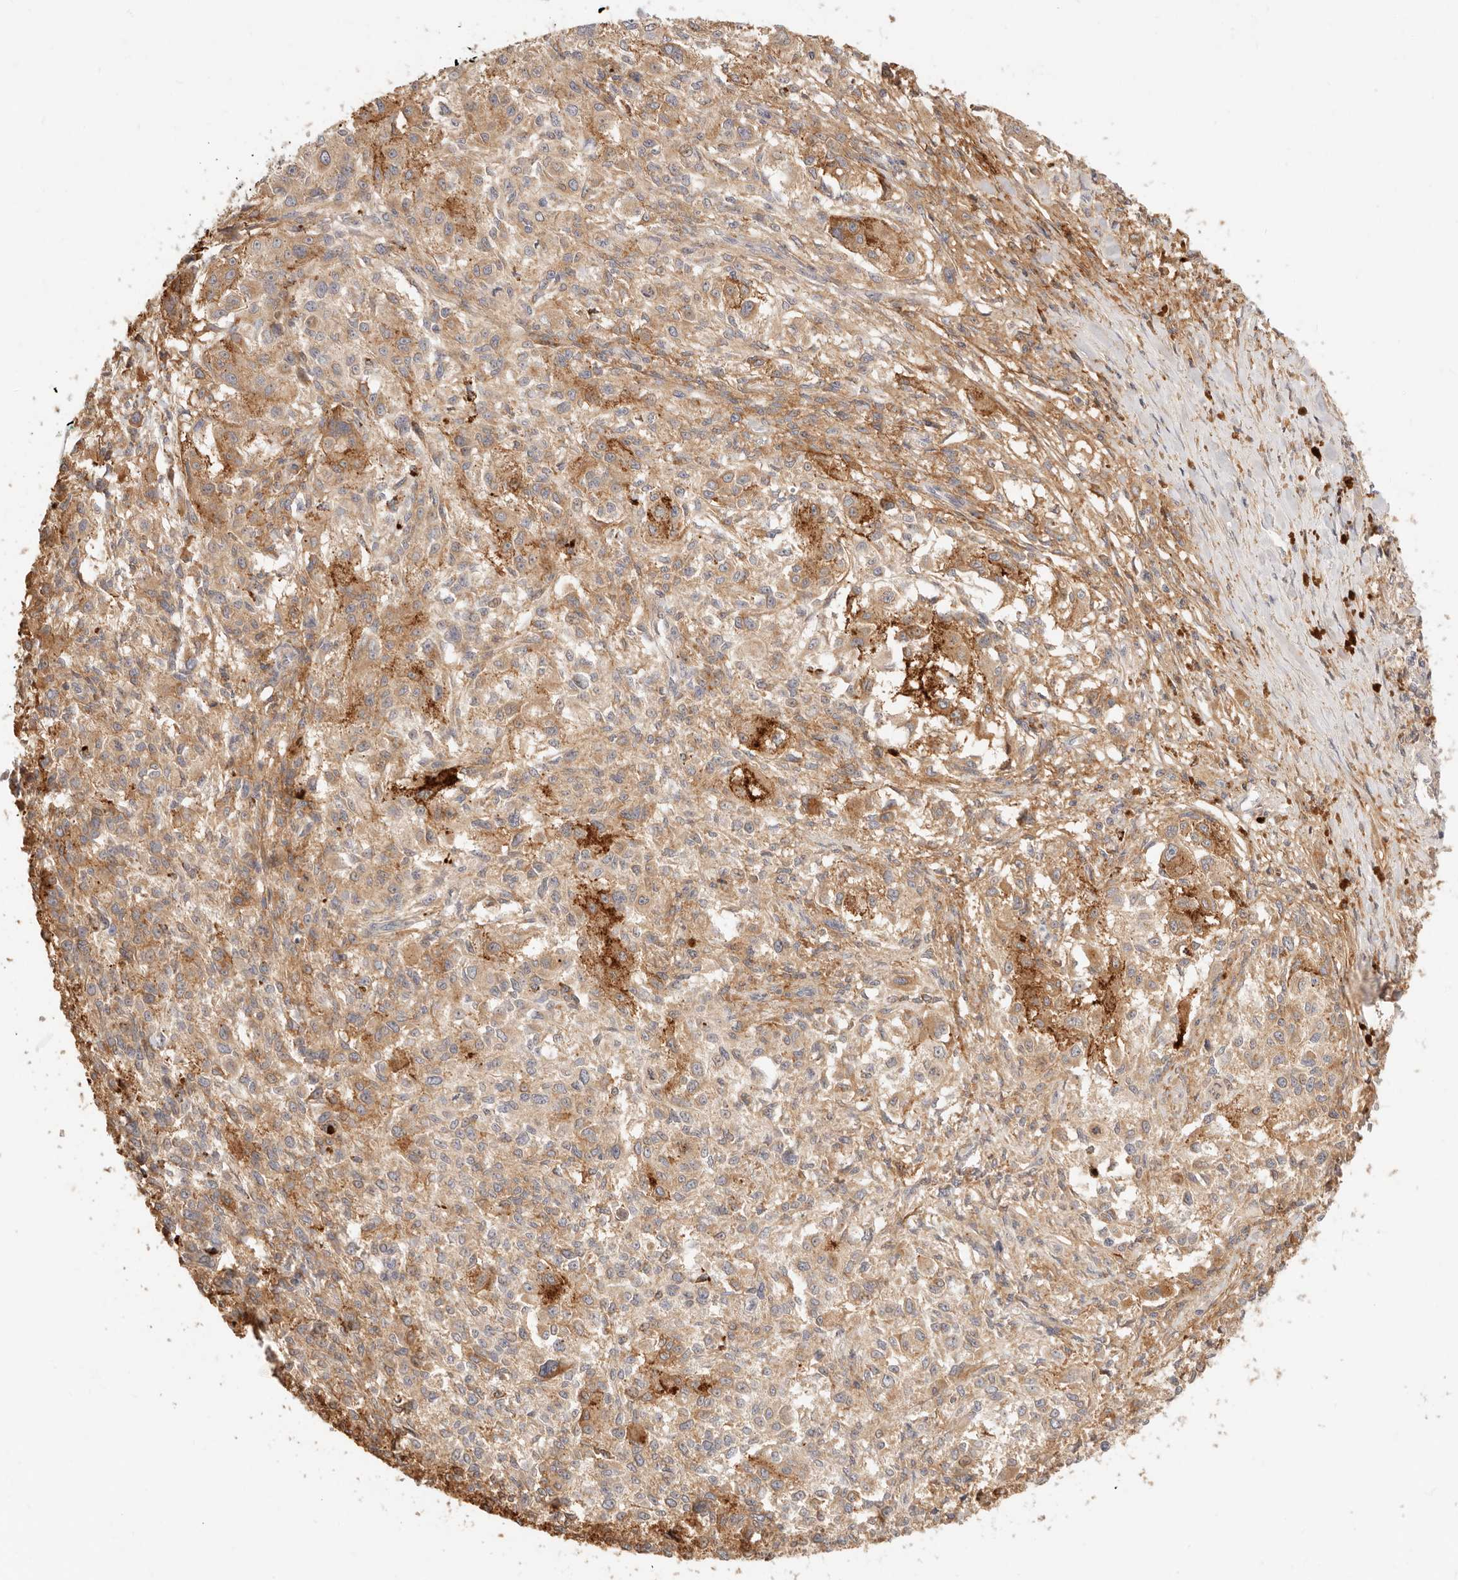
{"staining": {"intensity": "moderate", "quantity": ">75%", "location": "cytoplasmic/membranous"}, "tissue": "melanoma", "cell_type": "Tumor cells", "image_type": "cancer", "snomed": [{"axis": "morphology", "description": "Necrosis, NOS"}, {"axis": "morphology", "description": "Malignant melanoma, NOS"}, {"axis": "topography", "description": "Skin"}], "caption": "Approximately >75% of tumor cells in melanoma reveal moderate cytoplasmic/membranous protein expression as visualized by brown immunohistochemical staining.", "gene": "UBXN10", "patient": {"sex": "female", "age": 87}}